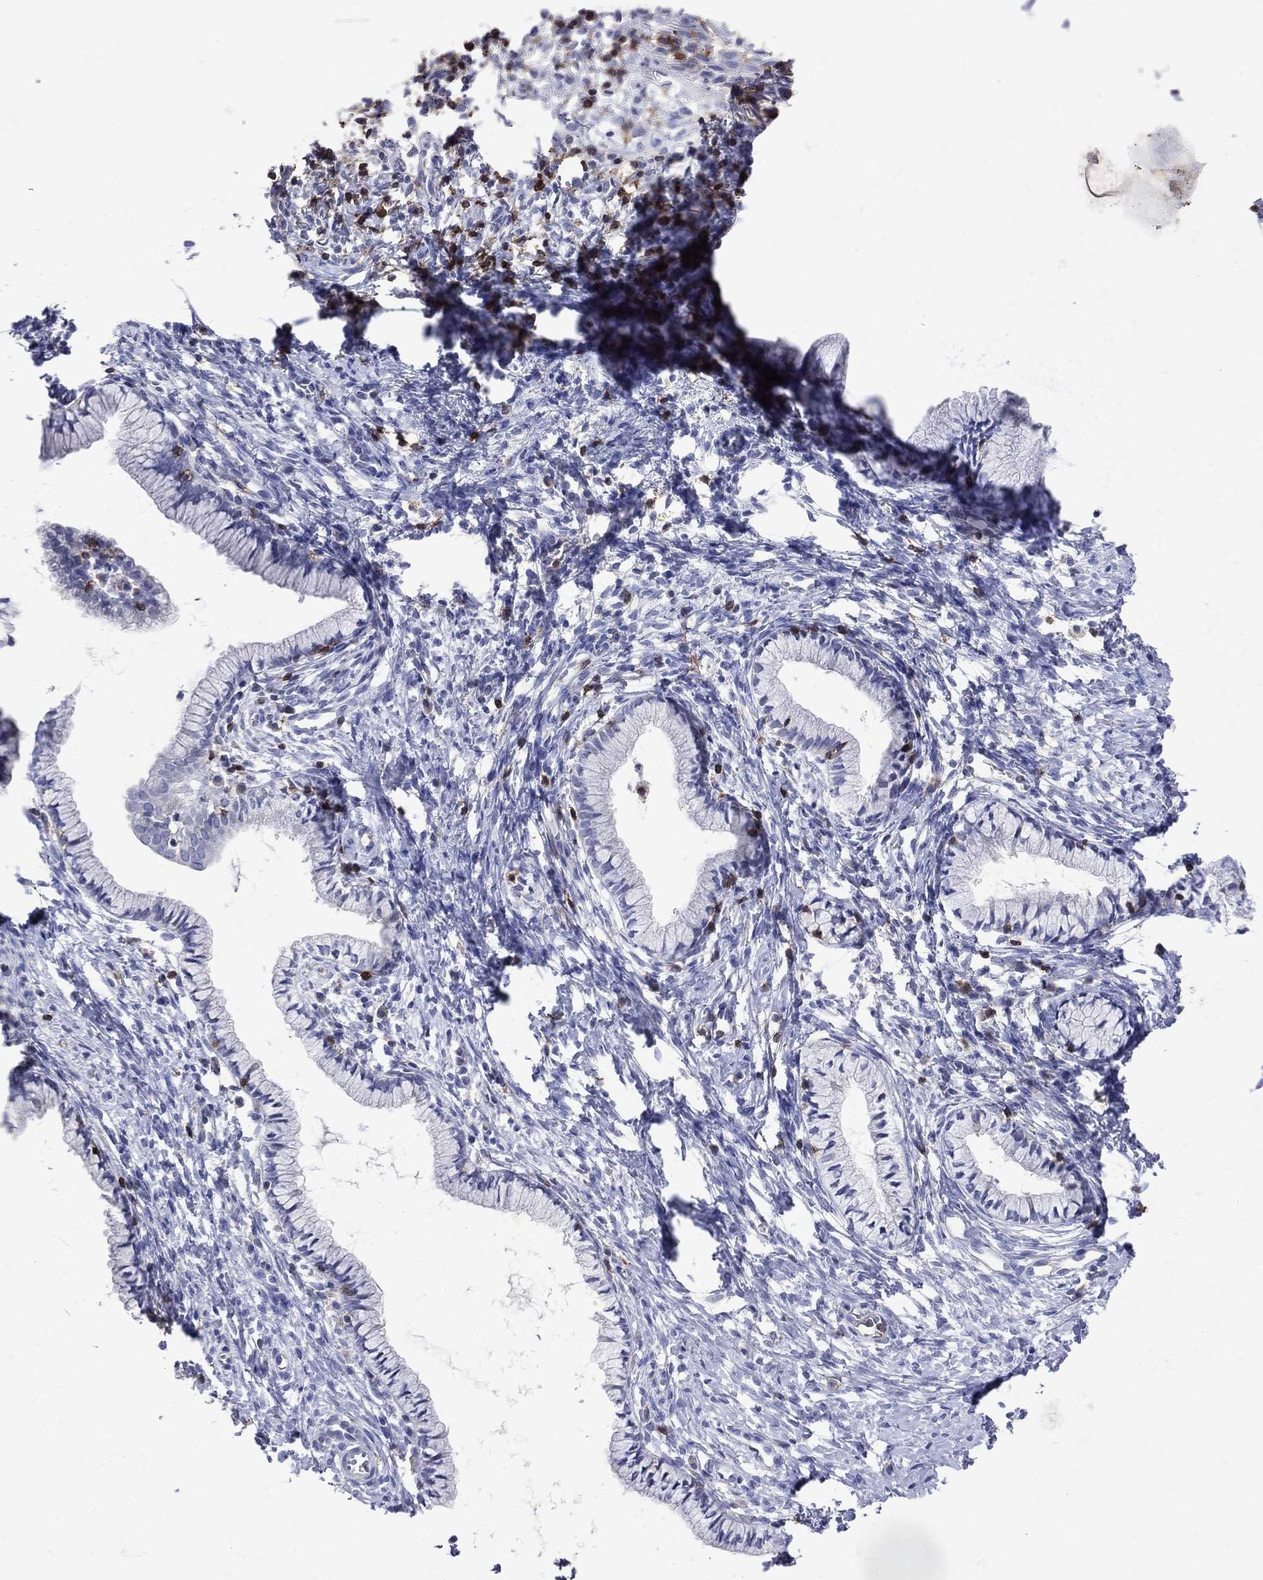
{"staining": {"intensity": "negative", "quantity": "none", "location": "none"}, "tissue": "cervix", "cell_type": "Glandular cells", "image_type": "normal", "snomed": [{"axis": "morphology", "description": "Normal tissue, NOS"}, {"axis": "topography", "description": "Cervix"}], "caption": "This is a histopathology image of immunohistochemistry staining of unremarkable cervix, which shows no expression in glandular cells. (DAB immunohistochemistry with hematoxylin counter stain).", "gene": "LAT", "patient": {"sex": "female", "age": 39}}